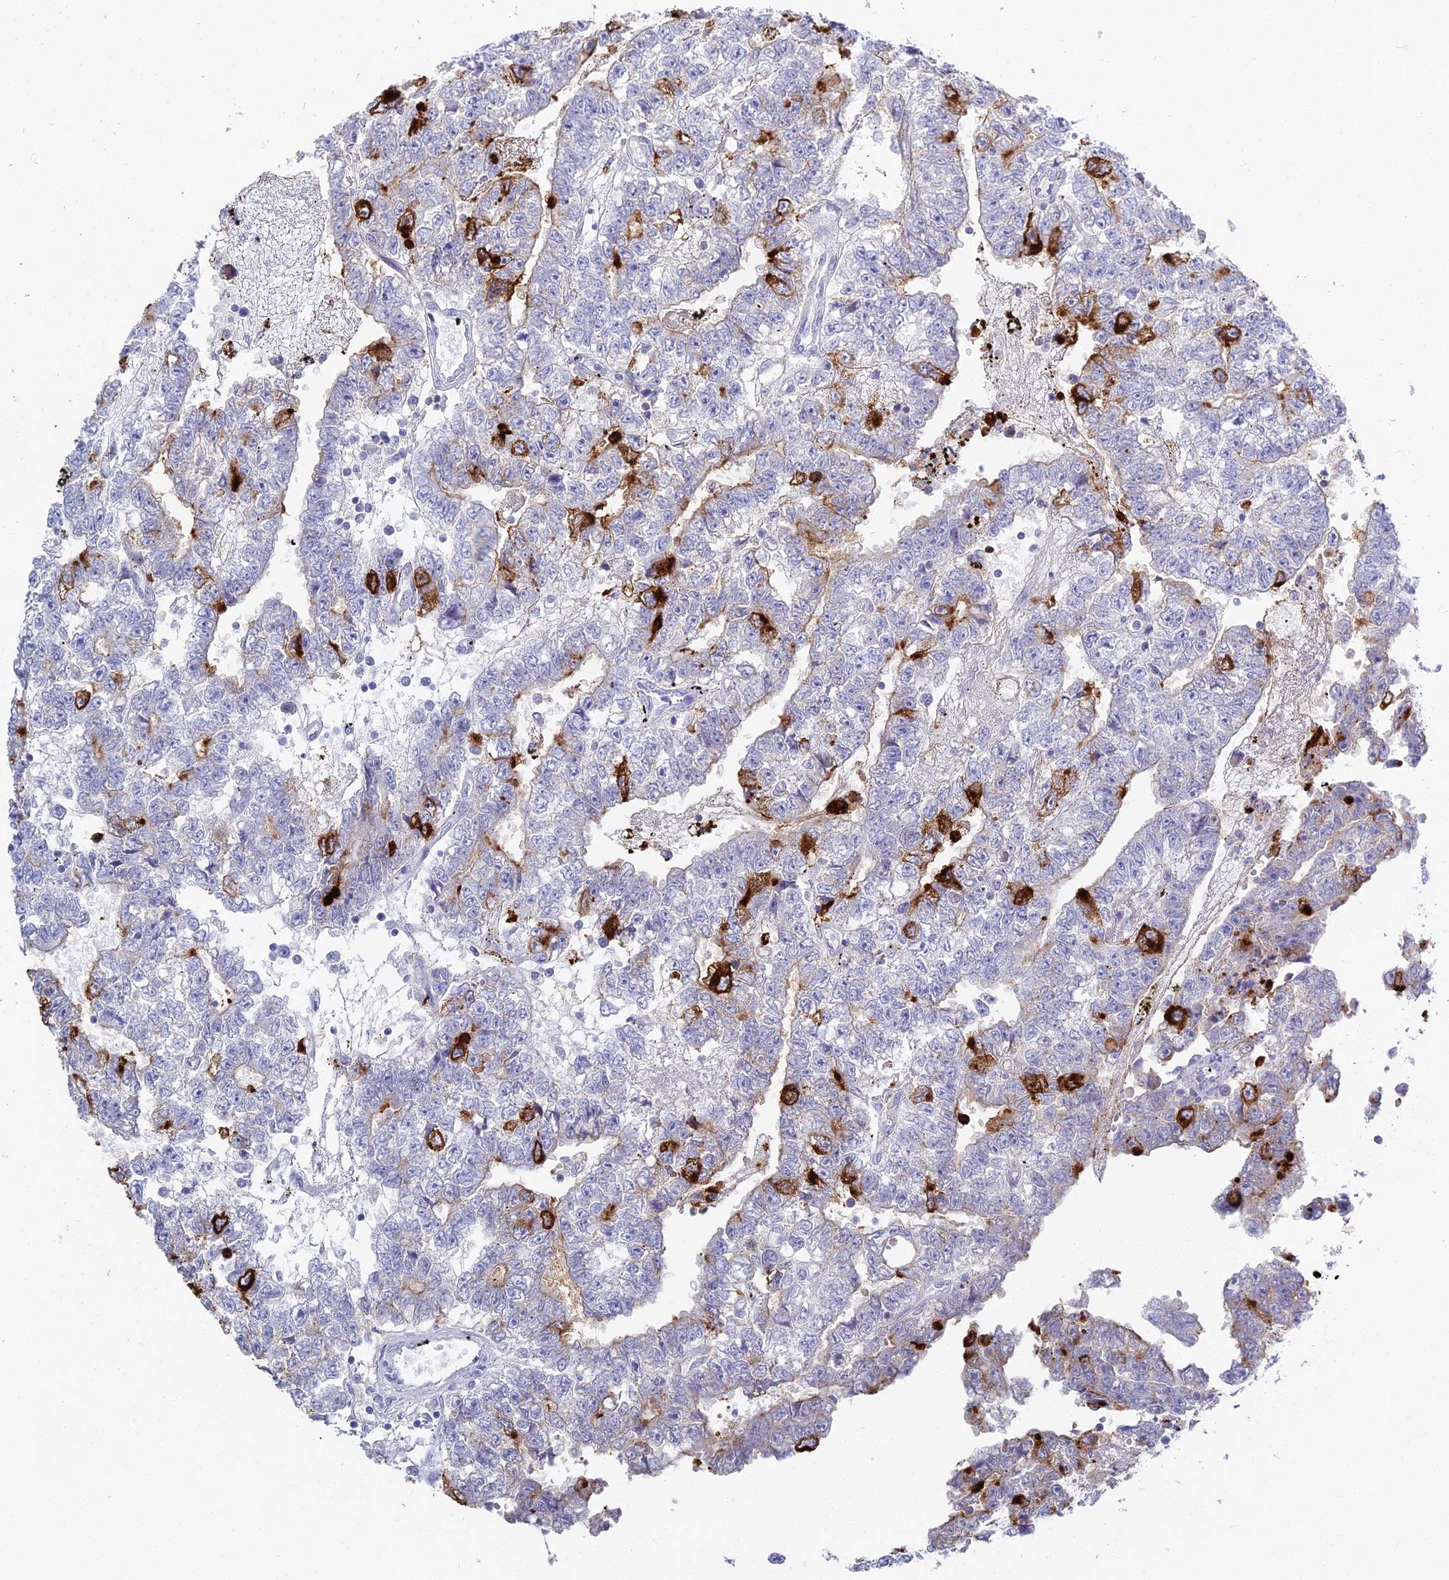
{"staining": {"intensity": "strong", "quantity": "<25%", "location": "cytoplasmic/membranous"}, "tissue": "testis cancer", "cell_type": "Tumor cells", "image_type": "cancer", "snomed": [{"axis": "morphology", "description": "Carcinoma, Embryonal, NOS"}, {"axis": "topography", "description": "Testis"}], "caption": "Strong cytoplasmic/membranous staining for a protein is seen in about <25% of tumor cells of embryonal carcinoma (testis) using immunohistochemistry (IHC).", "gene": "ALPP", "patient": {"sex": "male", "age": 25}}